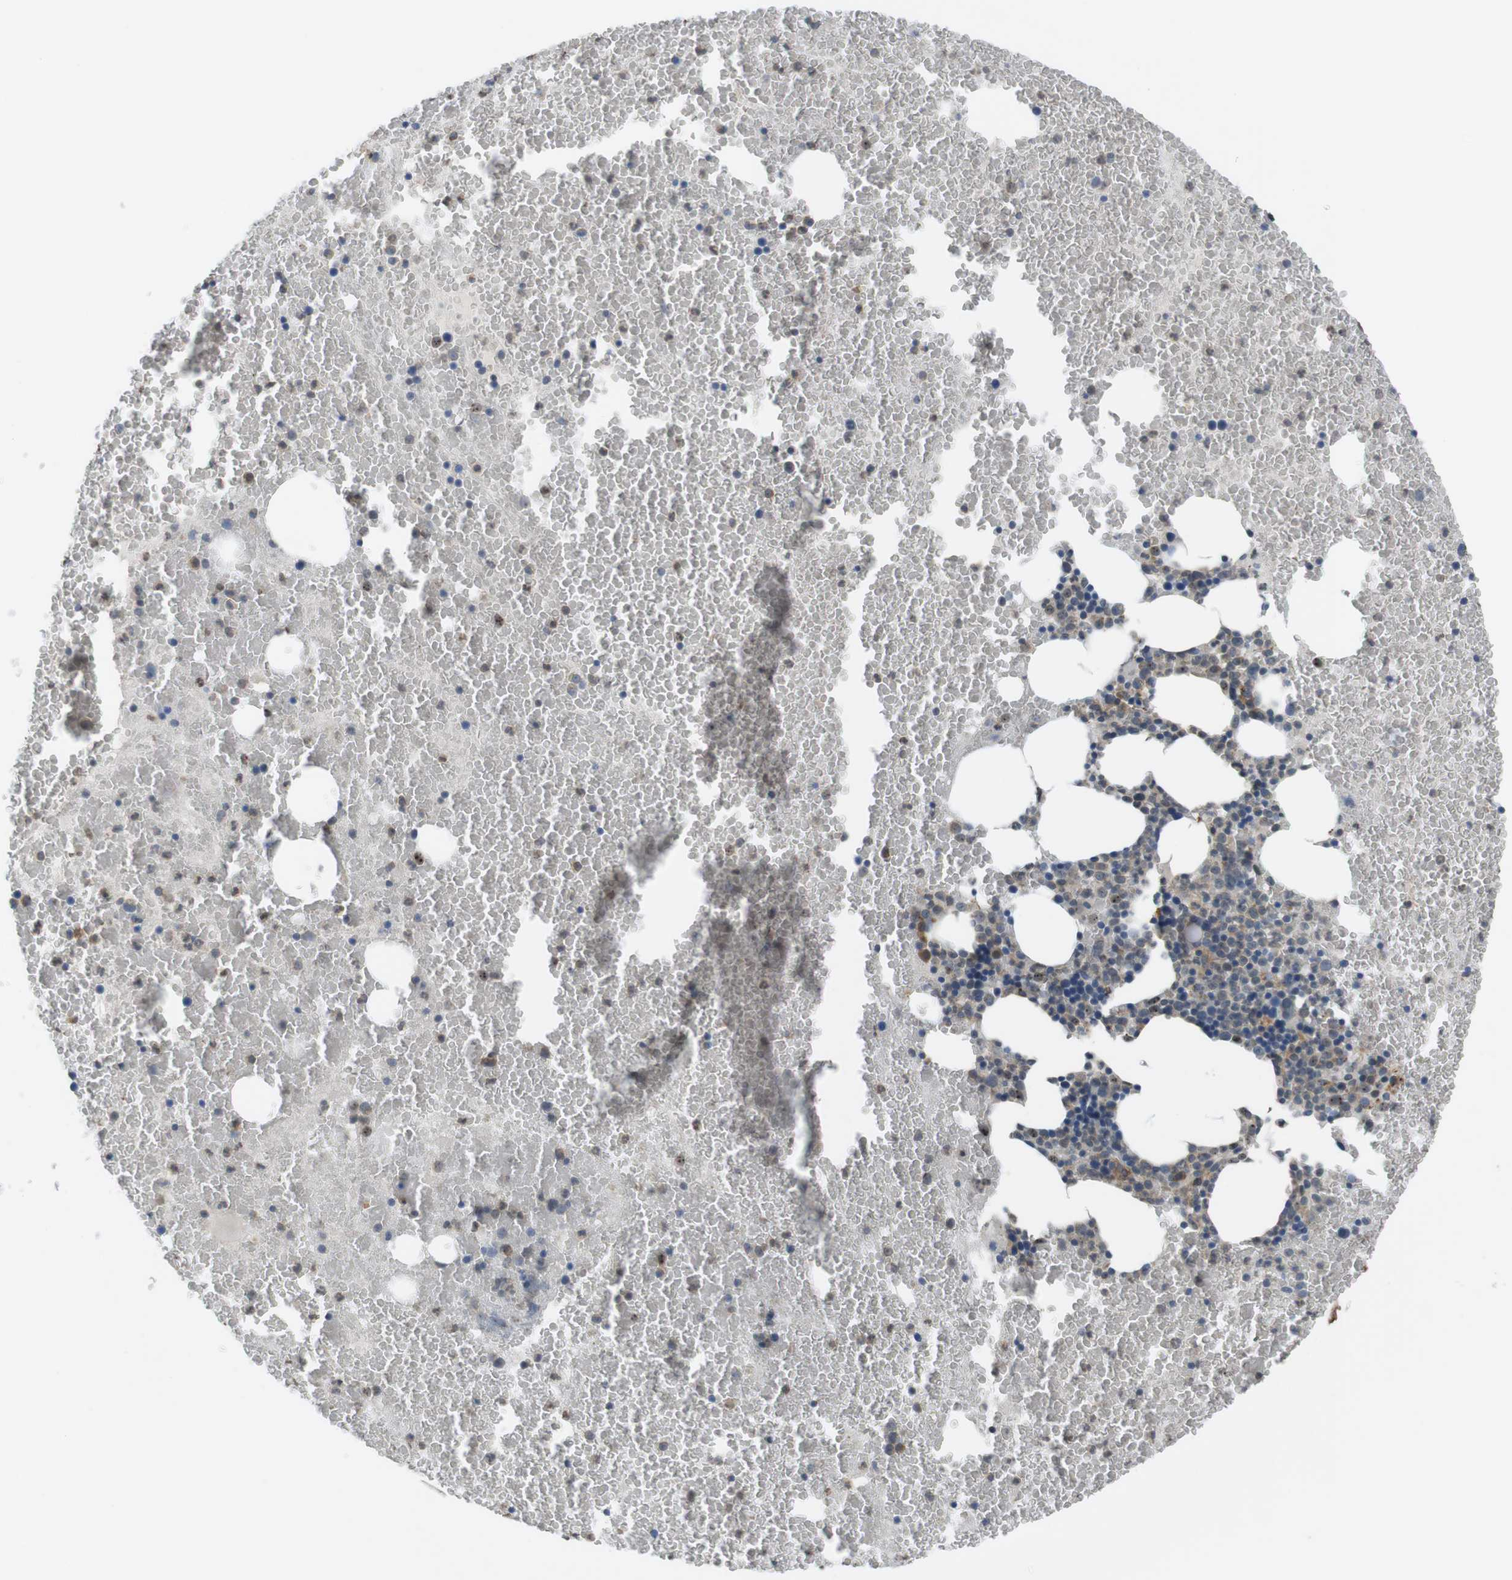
{"staining": {"intensity": "moderate", "quantity": "<25%", "location": "cytoplasmic/membranous,nuclear"}, "tissue": "bone marrow", "cell_type": "Hematopoietic cells", "image_type": "normal", "snomed": [{"axis": "morphology", "description": "Normal tissue, NOS"}, {"axis": "morphology", "description": "Inflammation, NOS"}, {"axis": "topography", "description": "Bone marrow"}], "caption": "Immunohistochemistry of normal human bone marrow reveals low levels of moderate cytoplasmic/membranous,nuclear positivity in about <25% of hematopoietic cells.", "gene": "FZD10", "patient": {"sex": "male", "age": 47}}